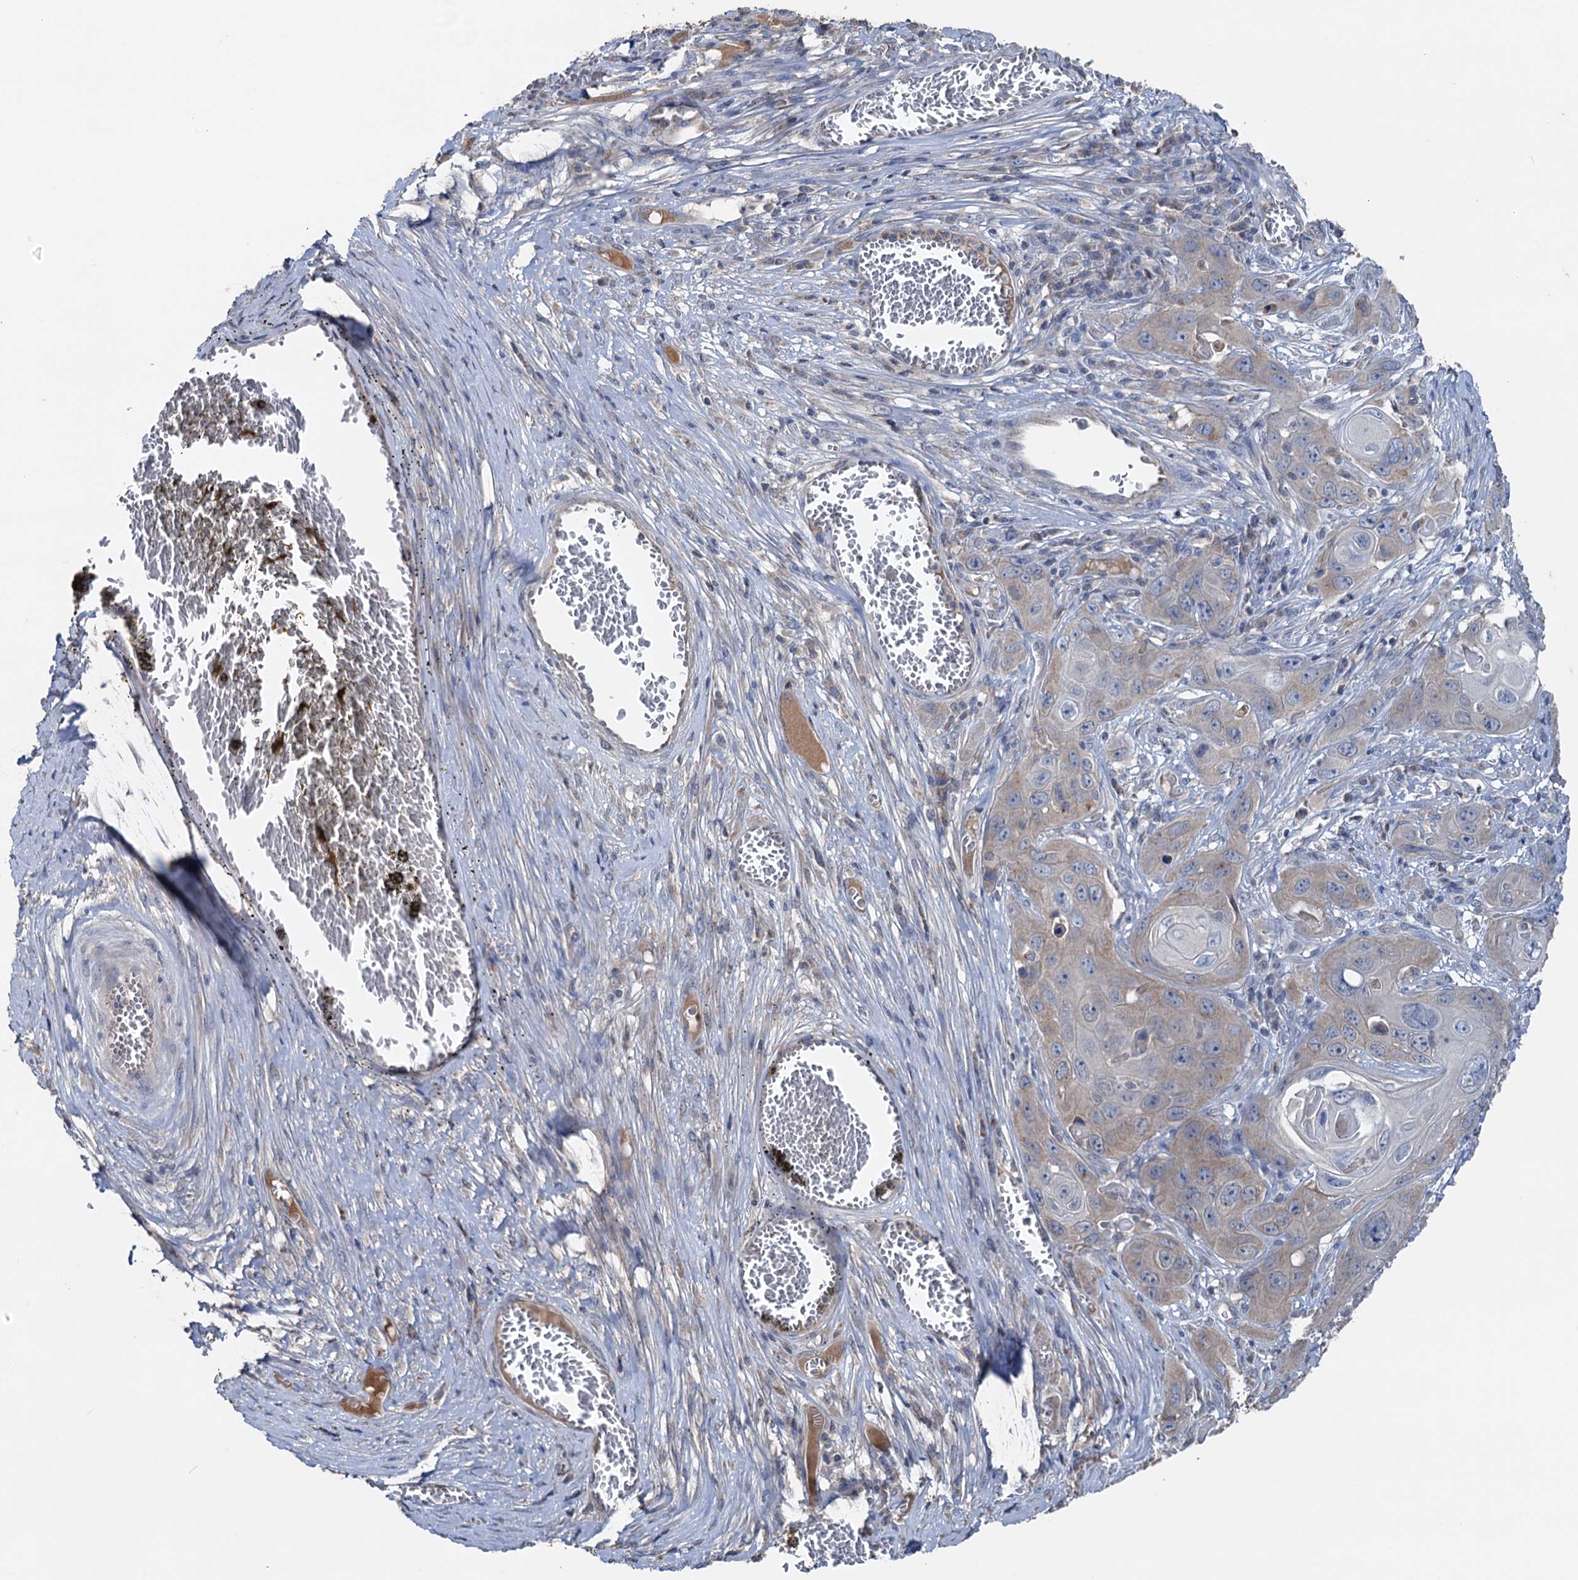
{"staining": {"intensity": "moderate", "quantity": "<25%", "location": "cytoplasmic/membranous"}, "tissue": "skin cancer", "cell_type": "Tumor cells", "image_type": "cancer", "snomed": [{"axis": "morphology", "description": "Squamous cell carcinoma, NOS"}, {"axis": "topography", "description": "Skin"}], "caption": "This histopathology image exhibits skin cancer (squamous cell carcinoma) stained with immunohistochemistry (IHC) to label a protein in brown. The cytoplasmic/membranous of tumor cells show moderate positivity for the protein. Nuclei are counter-stained blue.", "gene": "ARL13A", "patient": {"sex": "male", "age": 55}}